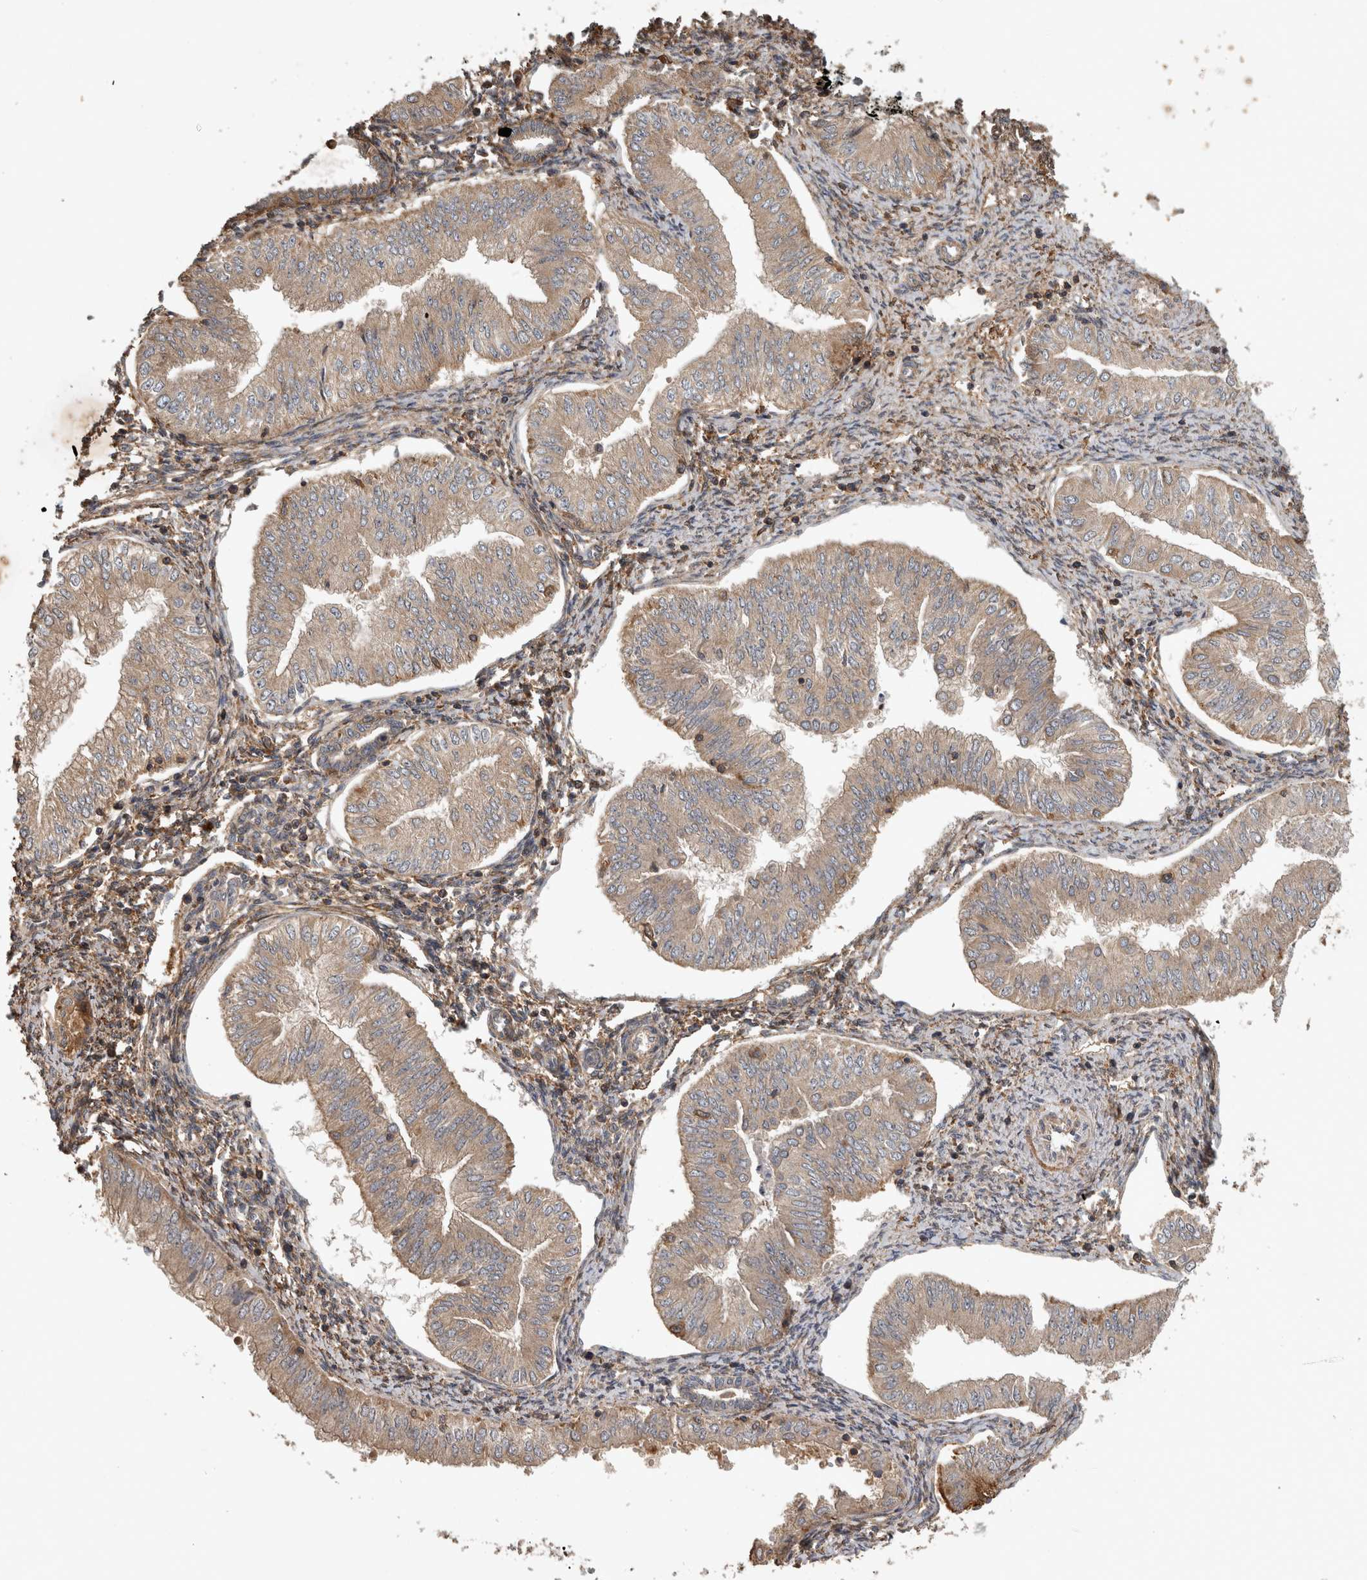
{"staining": {"intensity": "moderate", "quantity": "<25%", "location": "cytoplasmic/membranous"}, "tissue": "endometrial cancer", "cell_type": "Tumor cells", "image_type": "cancer", "snomed": [{"axis": "morphology", "description": "Normal tissue, NOS"}, {"axis": "morphology", "description": "Adenocarcinoma, NOS"}, {"axis": "topography", "description": "Endometrium"}], "caption": "This is a micrograph of immunohistochemistry (IHC) staining of adenocarcinoma (endometrial), which shows moderate positivity in the cytoplasmic/membranous of tumor cells.", "gene": "TRMT61B", "patient": {"sex": "female", "age": 53}}